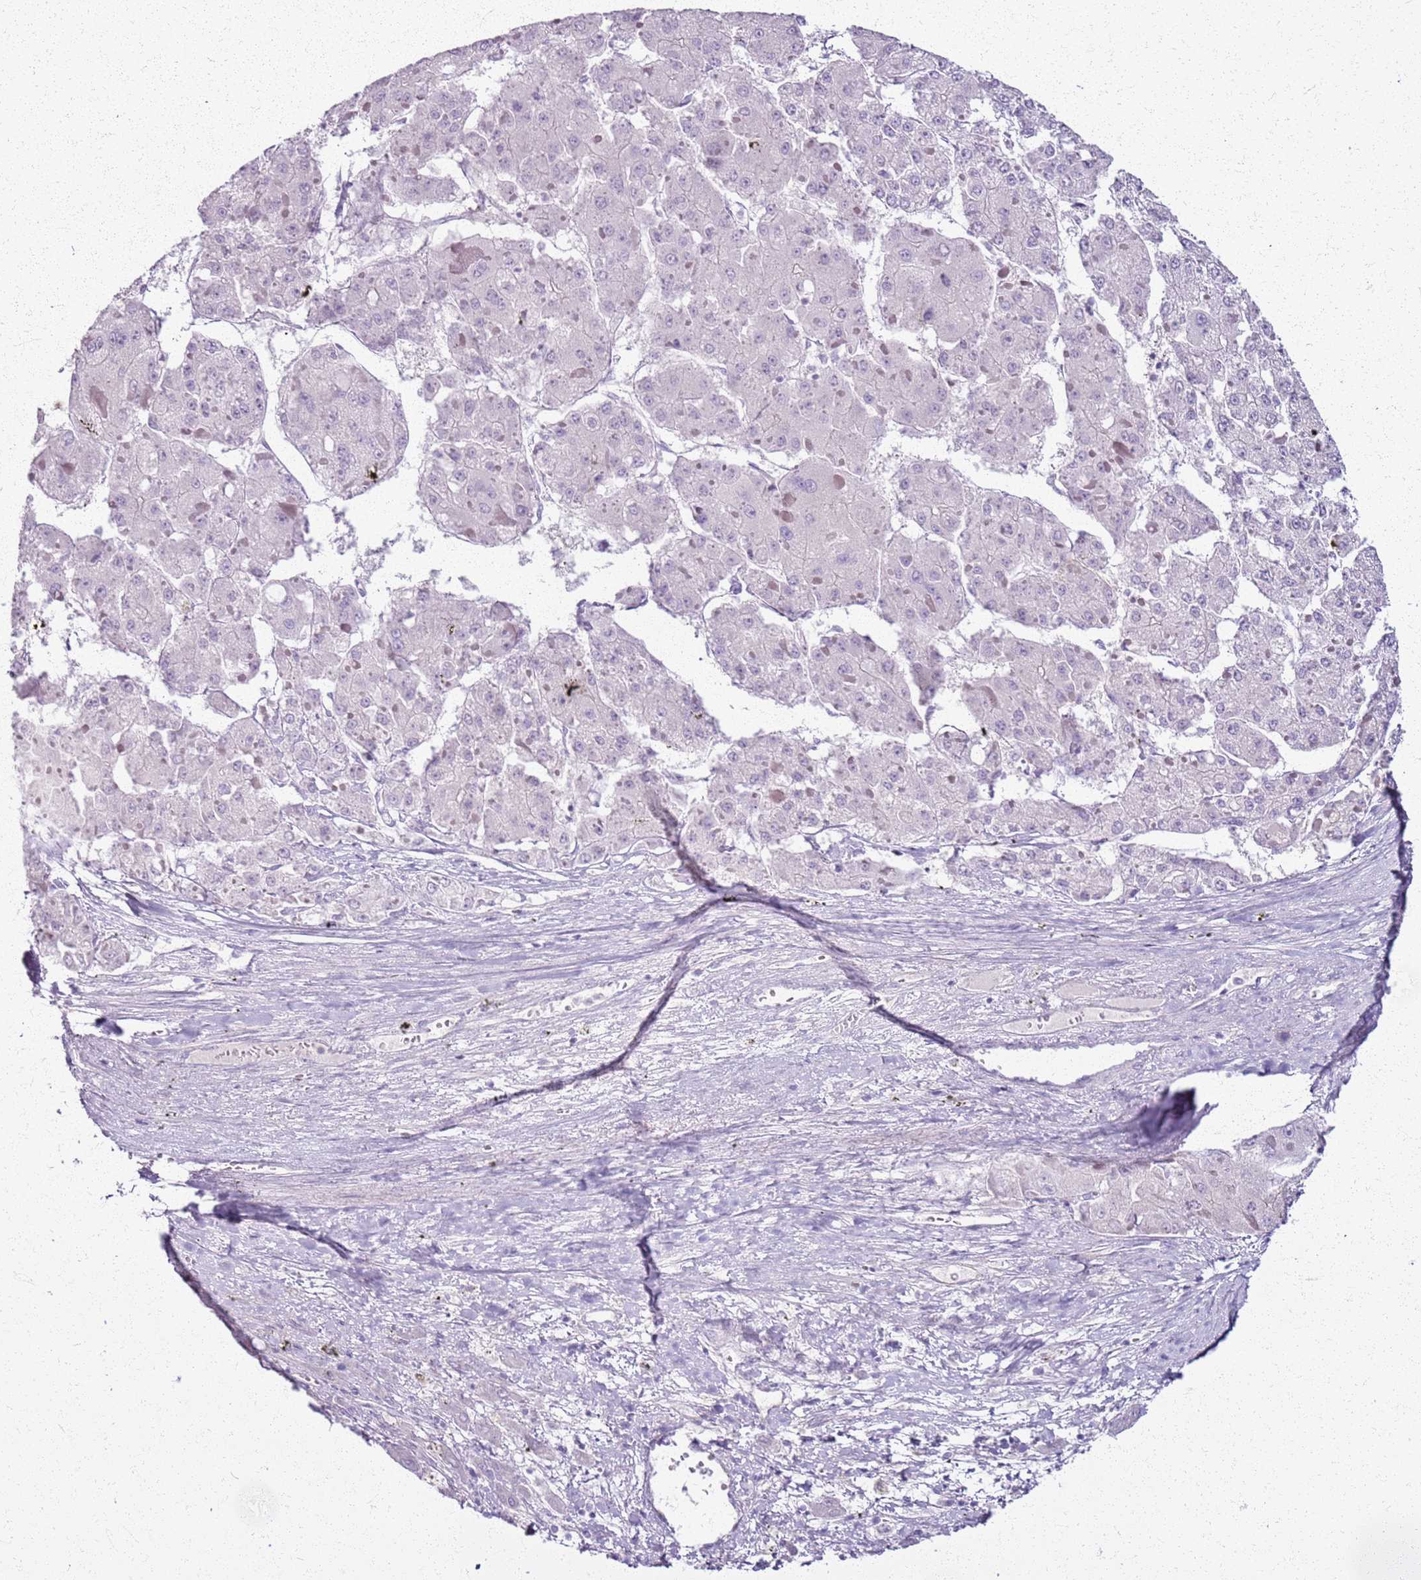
{"staining": {"intensity": "negative", "quantity": "none", "location": "none"}, "tissue": "liver cancer", "cell_type": "Tumor cells", "image_type": "cancer", "snomed": [{"axis": "morphology", "description": "Carcinoma, Hepatocellular, NOS"}, {"axis": "topography", "description": "Liver"}], "caption": "Tumor cells are negative for protein expression in human hepatocellular carcinoma (liver). (DAB IHC visualized using brightfield microscopy, high magnification).", "gene": "CSRP3", "patient": {"sex": "female", "age": 73}}